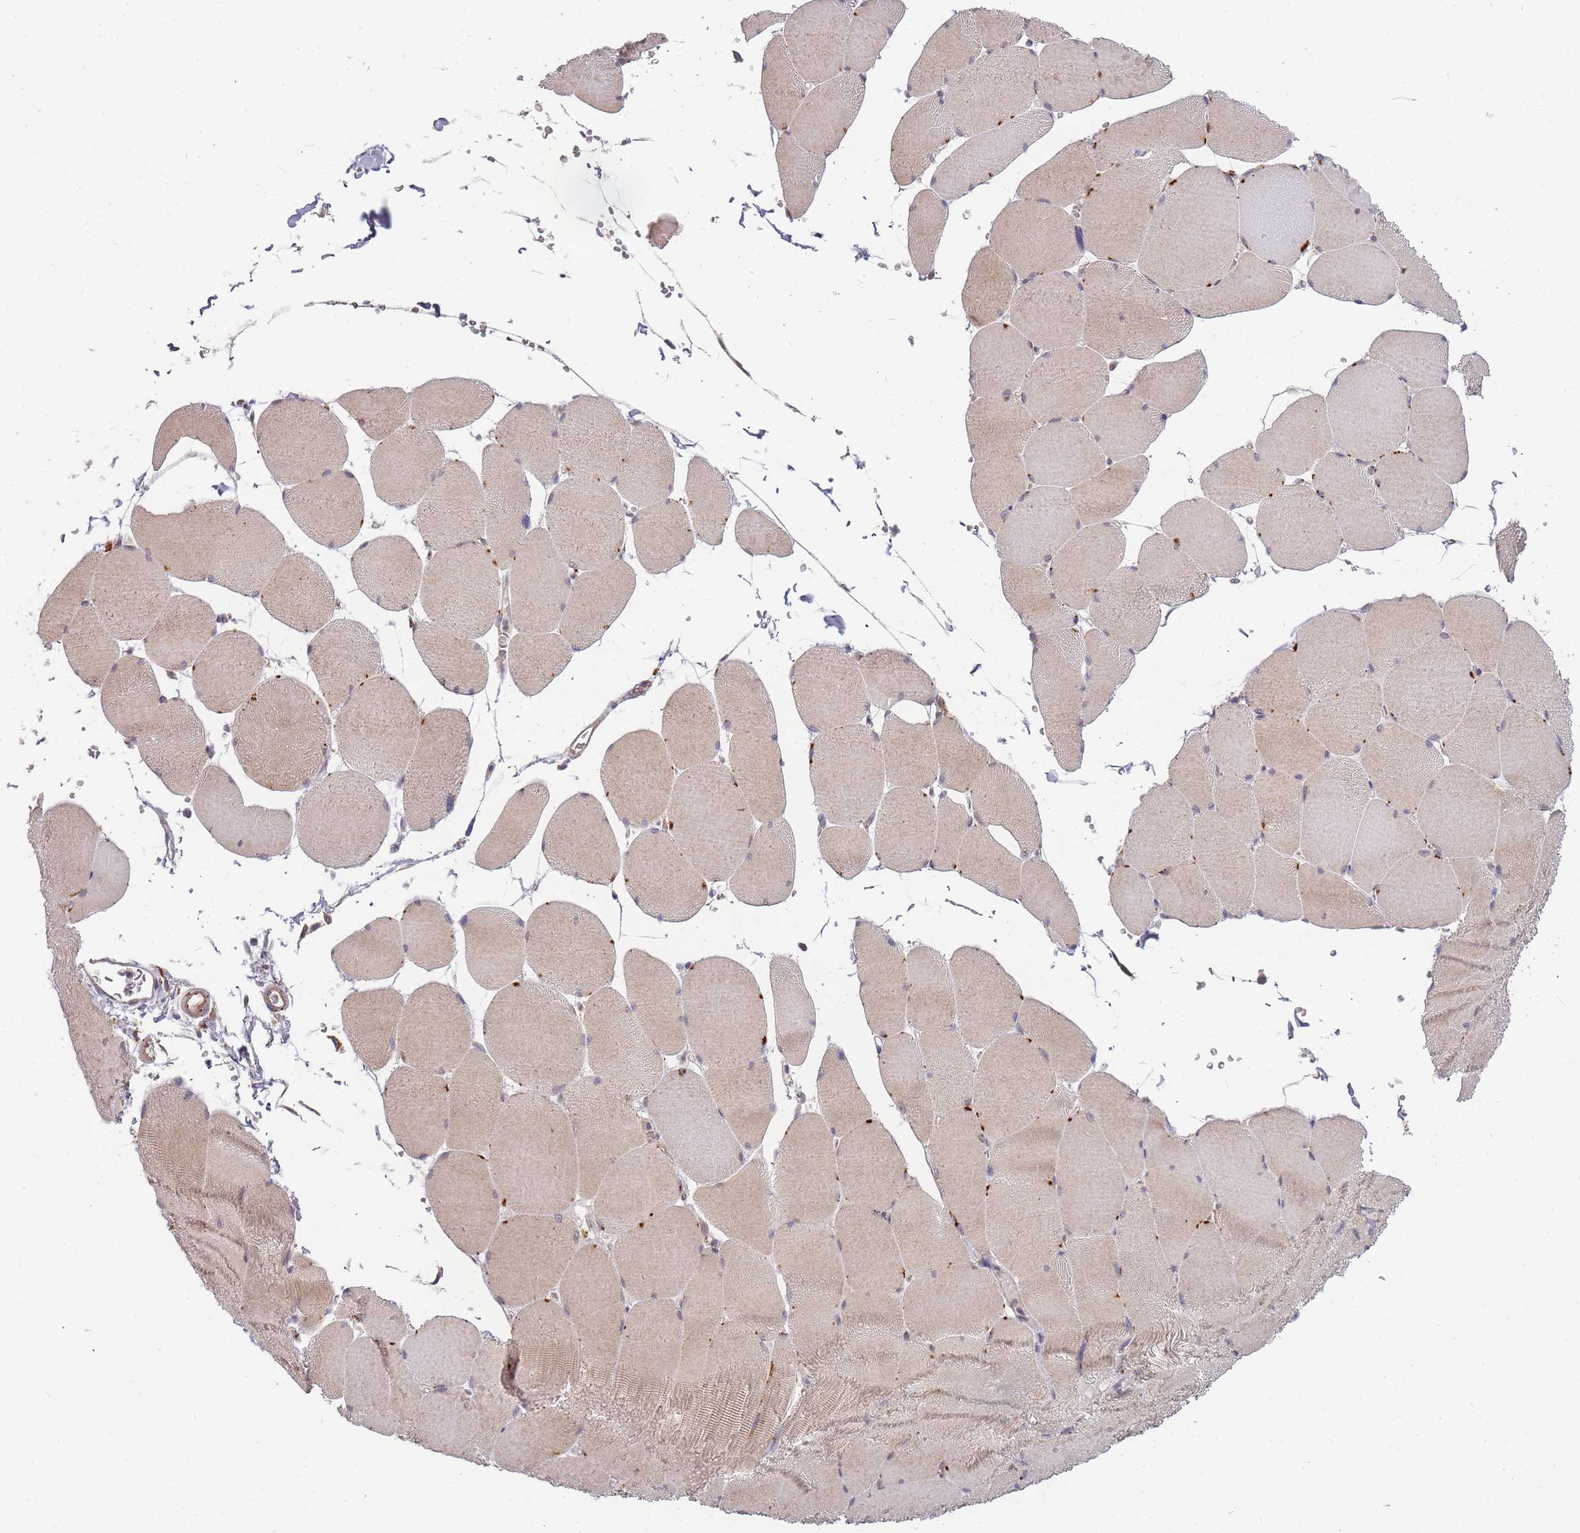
{"staining": {"intensity": "weak", "quantity": "25%-75%", "location": "cytoplasmic/membranous"}, "tissue": "skeletal muscle", "cell_type": "Myocytes", "image_type": "normal", "snomed": [{"axis": "morphology", "description": "Normal tissue, NOS"}, {"axis": "topography", "description": "Skeletal muscle"}, {"axis": "topography", "description": "Head-Neck"}], "caption": "Immunohistochemical staining of unremarkable human skeletal muscle demonstrates 25%-75% levels of weak cytoplasmic/membranous protein positivity in approximately 25%-75% of myocytes. The staining is performed using DAB (3,3'-diaminobenzidine) brown chromogen to label protein expression. The nuclei are counter-stained blue using hematoxylin.", "gene": "ATG5", "patient": {"sex": "male", "age": 66}}